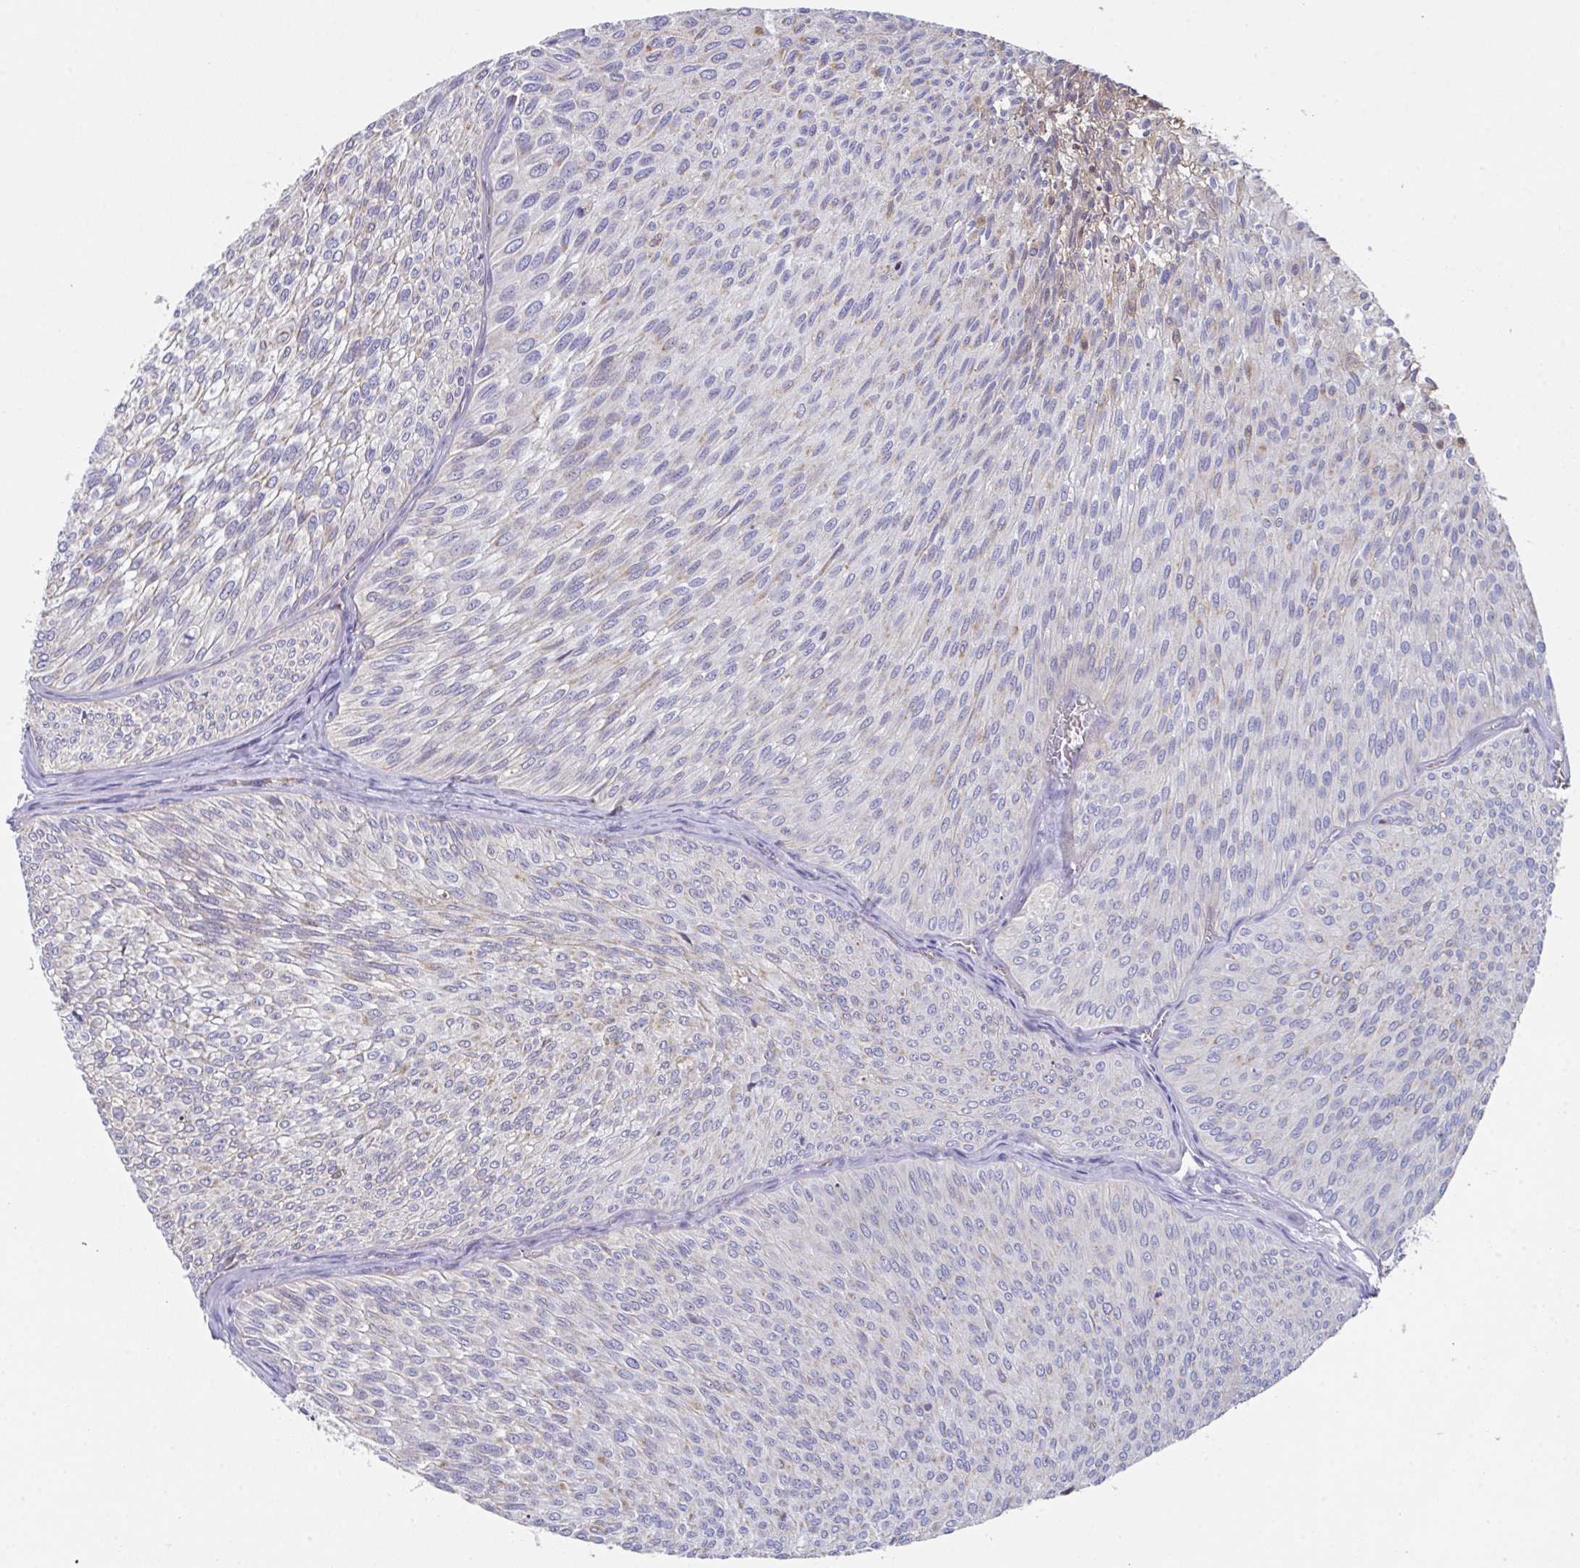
{"staining": {"intensity": "negative", "quantity": "none", "location": "none"}, "tissue": "urothelial cancer", "cell_type": "Tumor cells", "image_type": "cancer", "snomed": [{"axis": "morphology", "description": "Urothelial carcinoma, Low grade"}, {"axis": "topography", "description": "Urinary bladder"}], "caption": "A photomicrograph of human low-grade urothelial carcinoma is negative for staining in tumor cells.", "gene": "TFAP2C", "patient": {"sex": "male", "age": 91}}